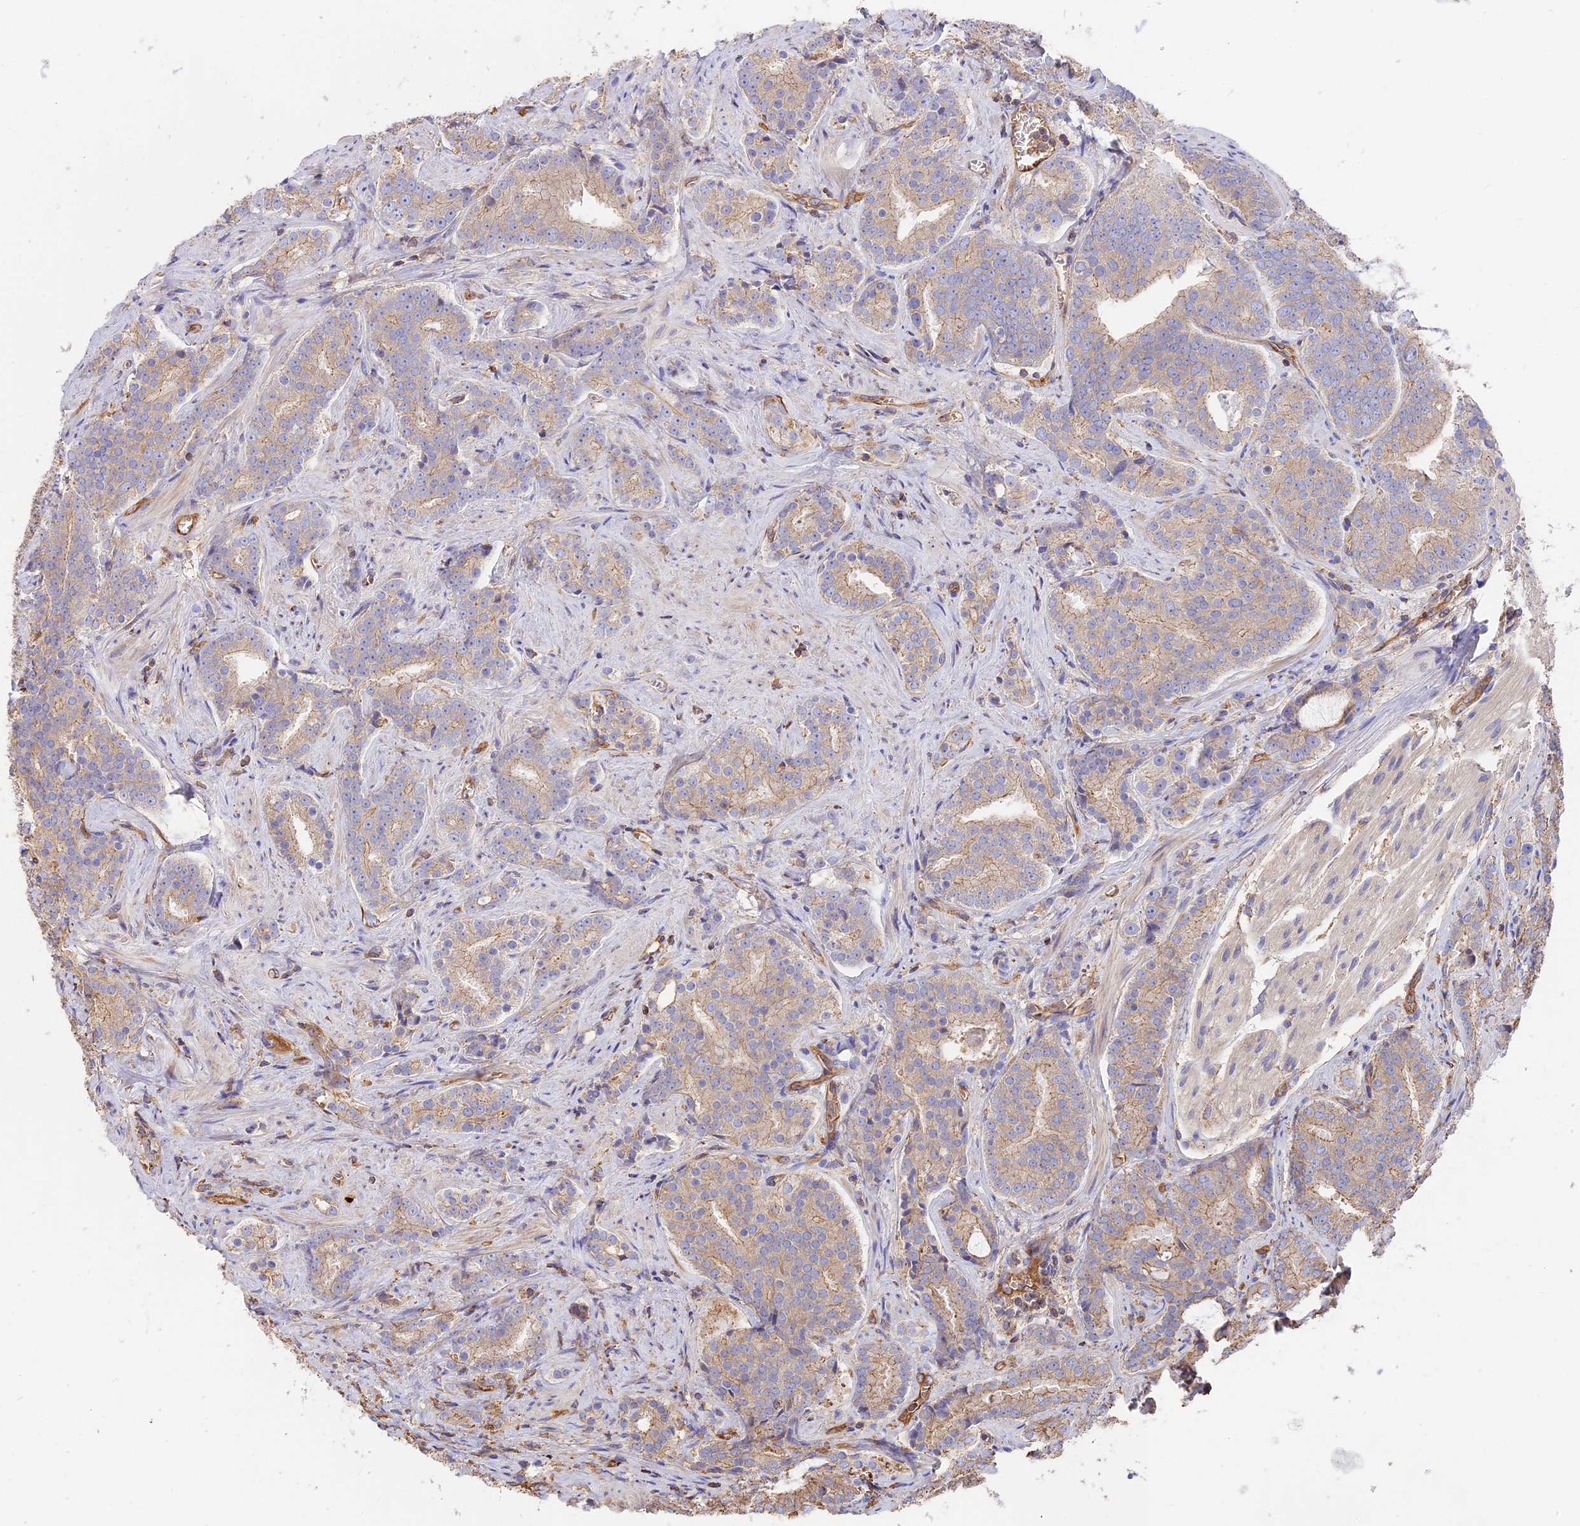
{"staining": {"intensity": "weak", "quantity": ">75%", "location": "cytoplasmic/membranous"}, "tissue": "prostate cancer", "cell_type": "Tumor cells", "image_type": "cancer", "snomed": [{"axis": "morphology", "description": "Adenocarcinoma, High grade"}, {"axis": "topography", "description": "Prostate"}], "caption": "This histopathology image displays immunohistochemistry (IHC) staining of prostate cancer, with low weak cytoplasmic/membranous staining in approximately >75% of tumor cells.", "gene": "VPS18", "patient": {"sex": "male", "age": 55}}